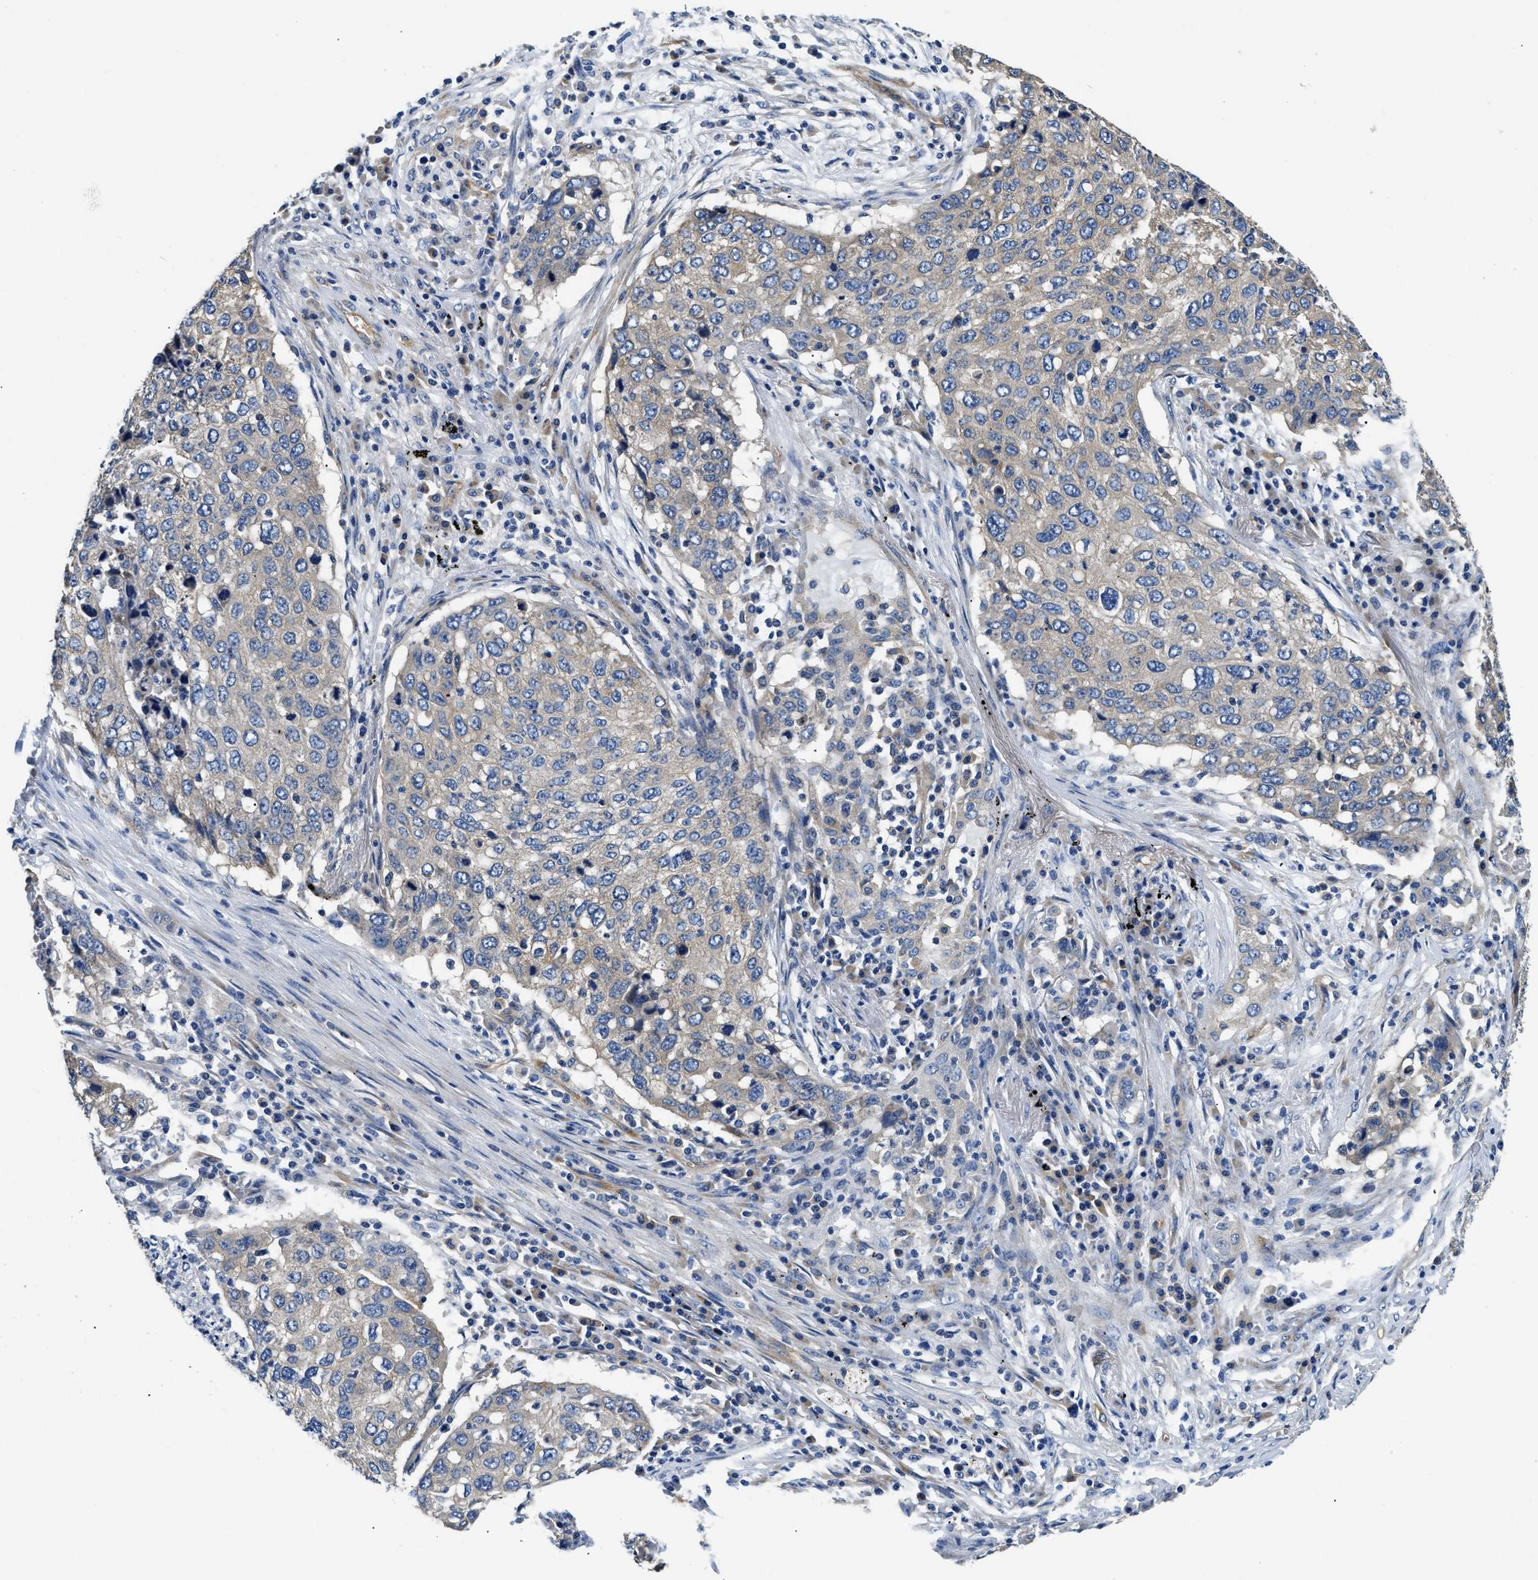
{"staining": {"intensity": "weak", "quantity": "<25%", "location": "cytoplasmic/membranous"}, "tissue": "lung cancer", "cell_type": "Tumor cells", "image_type": "cancer", "snomed": [{"axis": "morphology", "description": "Squamous cell carcinoma, NOS"}, {"axis": "topography", "description": "Lung"}], "caption": "Immunohistochemistry (IHC) photomicrograph of lung squamous cell carcinoma stained for a protein (brown), which reveals no staining in tumor cells. (Brightfield microscopy of DAB (3,3'-diaminobenzidine) IHC at high magnification).", "gene": "CSDE1", "patient": {"sex": "female", "age": 63}}